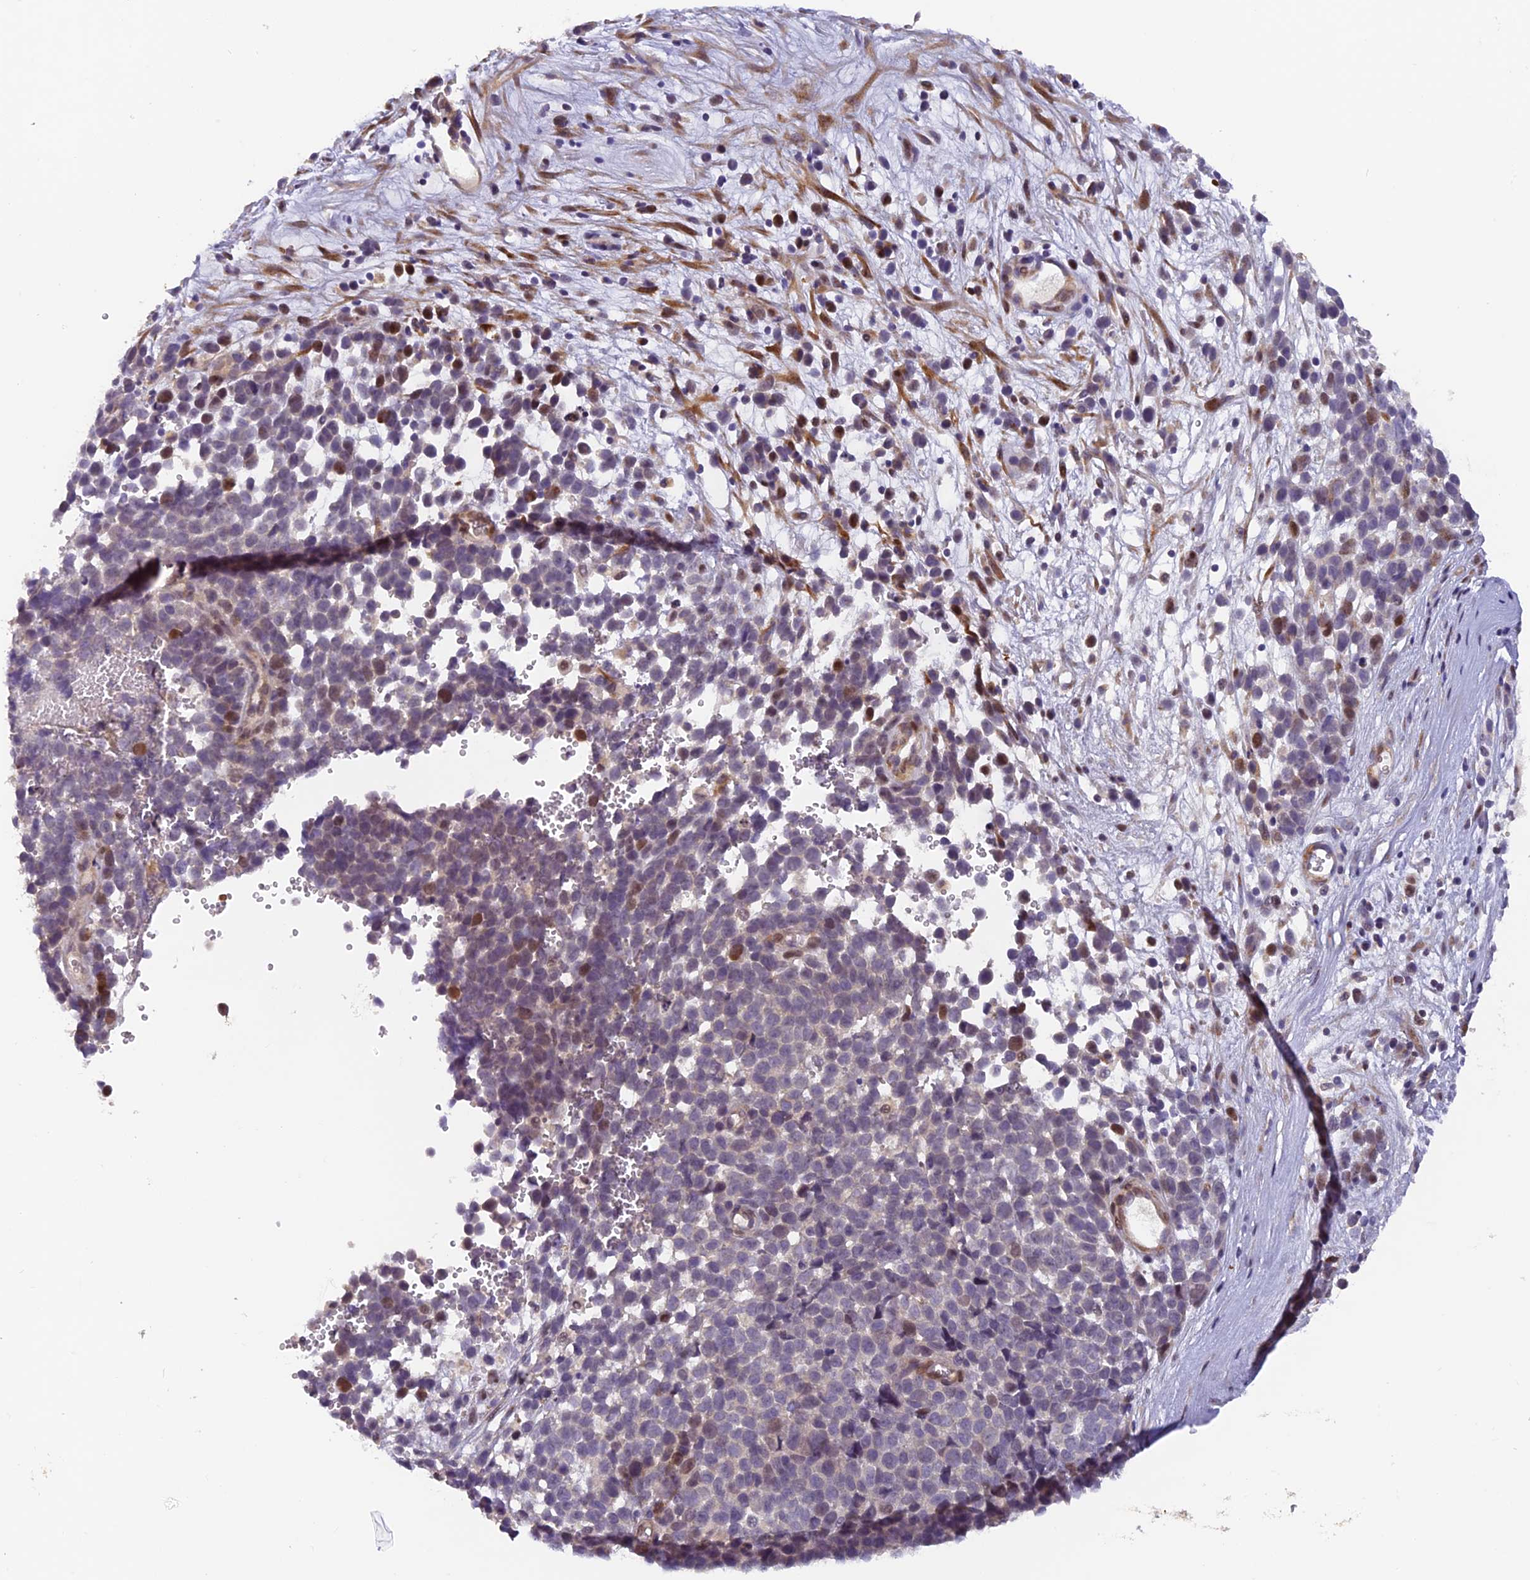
{"staining": {"intensity": "moderate", "quantity": "<25%", "location": "nuclear"}, "tissue": "melanoma", "cell_type": "Tumor cells", "image_type": "cancer", "snomed": [{"axis": "morphology", "description": "Malignant melanoma, NOS"}, {"axis": "topography", "description": "Nose, NOS"}], "caption": "The histopathology image shows staining of melanoma, revealing moderate nuclear protein staining (brown color) within tumor cells. (IHC, brightfield microscopy, high magnification).", "gene": "RAB28", "patient": {"sex": "female", "age": 48}}